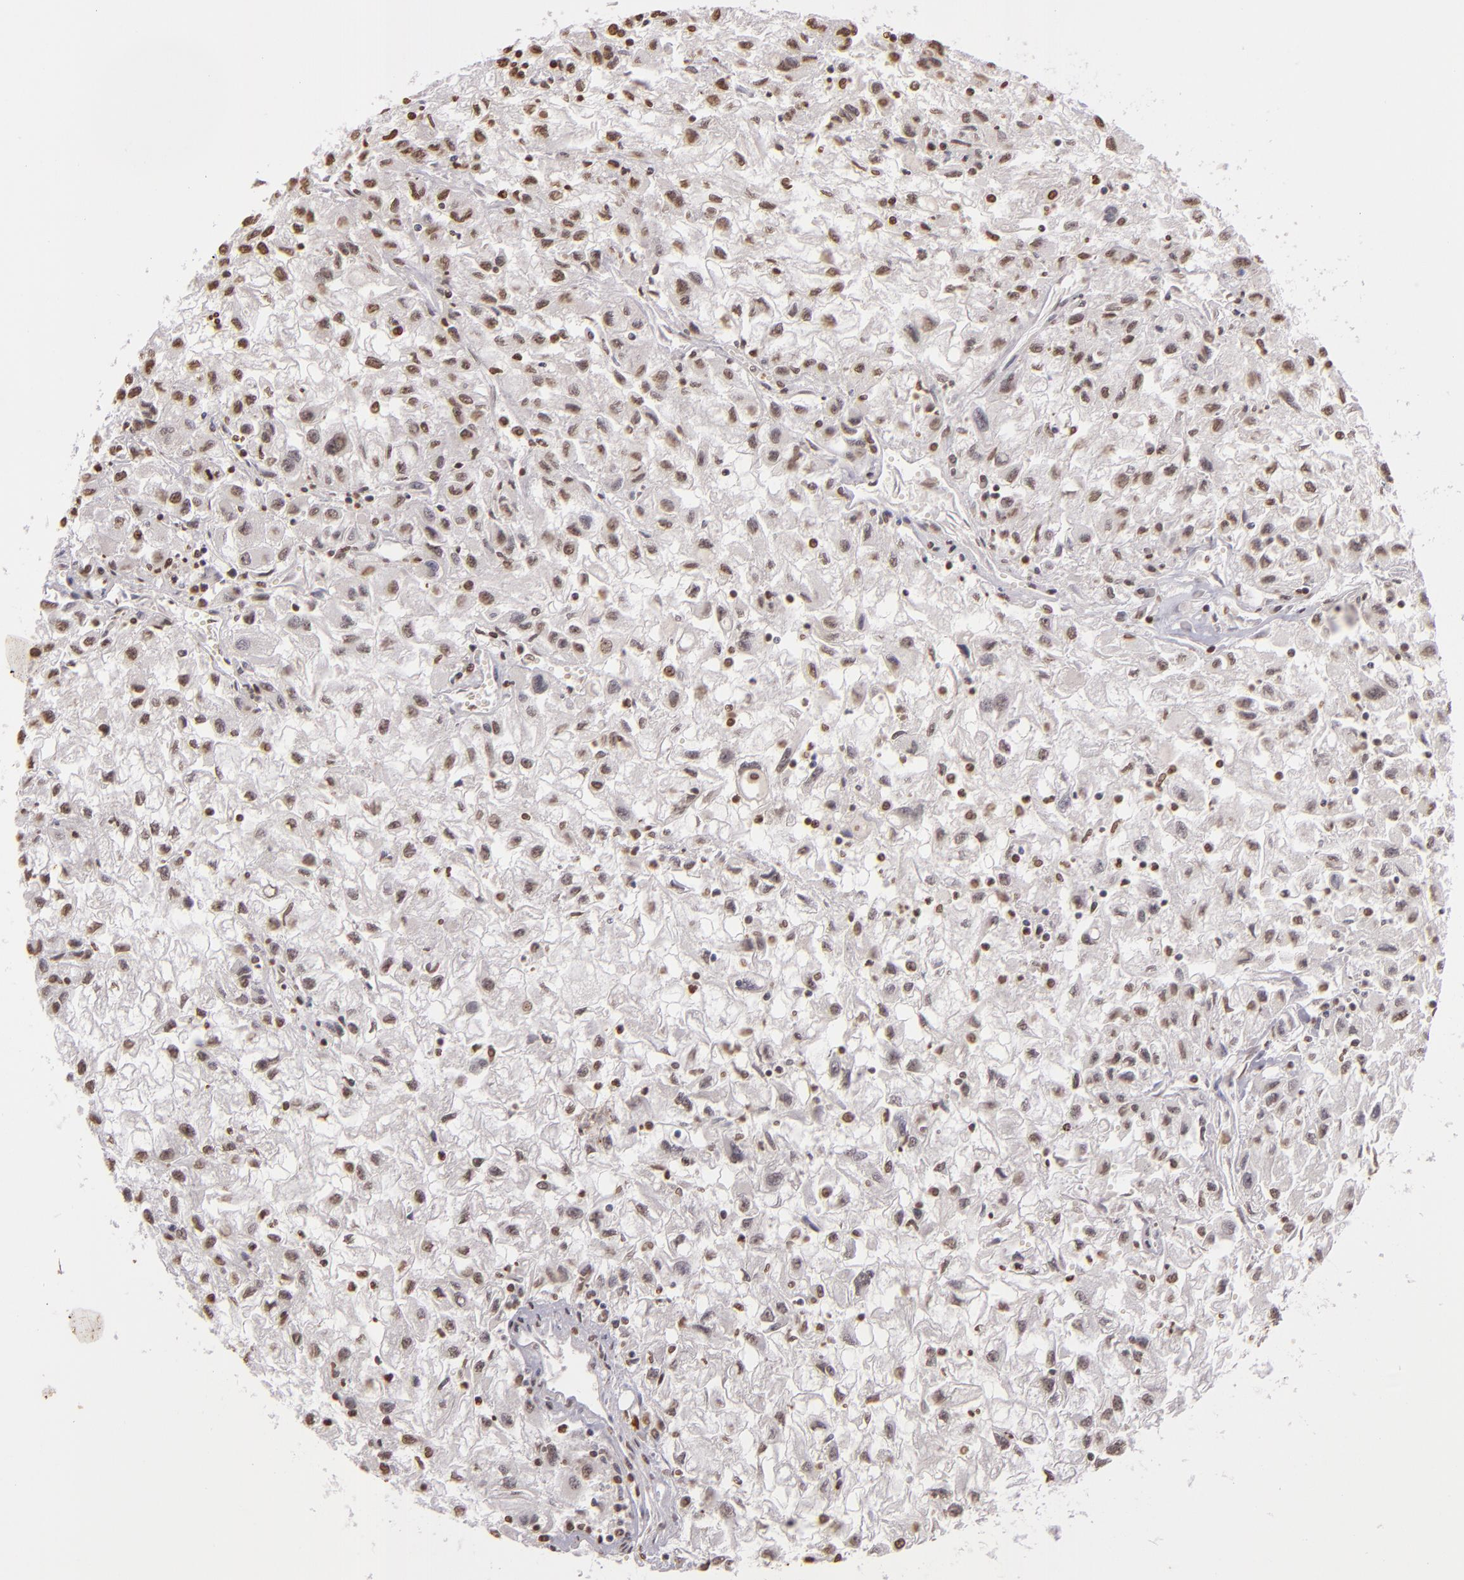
{"staining": {"intensity": "weak", "quantity": "25%-75%", "location": "nuclear"}, "tissue": "renal cancer", "cell_type": "Tumor cells", "image_type": "cancer", "snomed": [{"axis": "morphology", "description": "Adenocarcinoma, NOS"}, {"axis": "topography", "description": "Kidney"}], "caption": "Immunohistochemical staining of adenocarcinoma (renal) shows low levels of weak nuclear expression in about 25%-75% of tumor cells.", "gene": "THRB", "patient": {"sex": "male", "age": 59}}